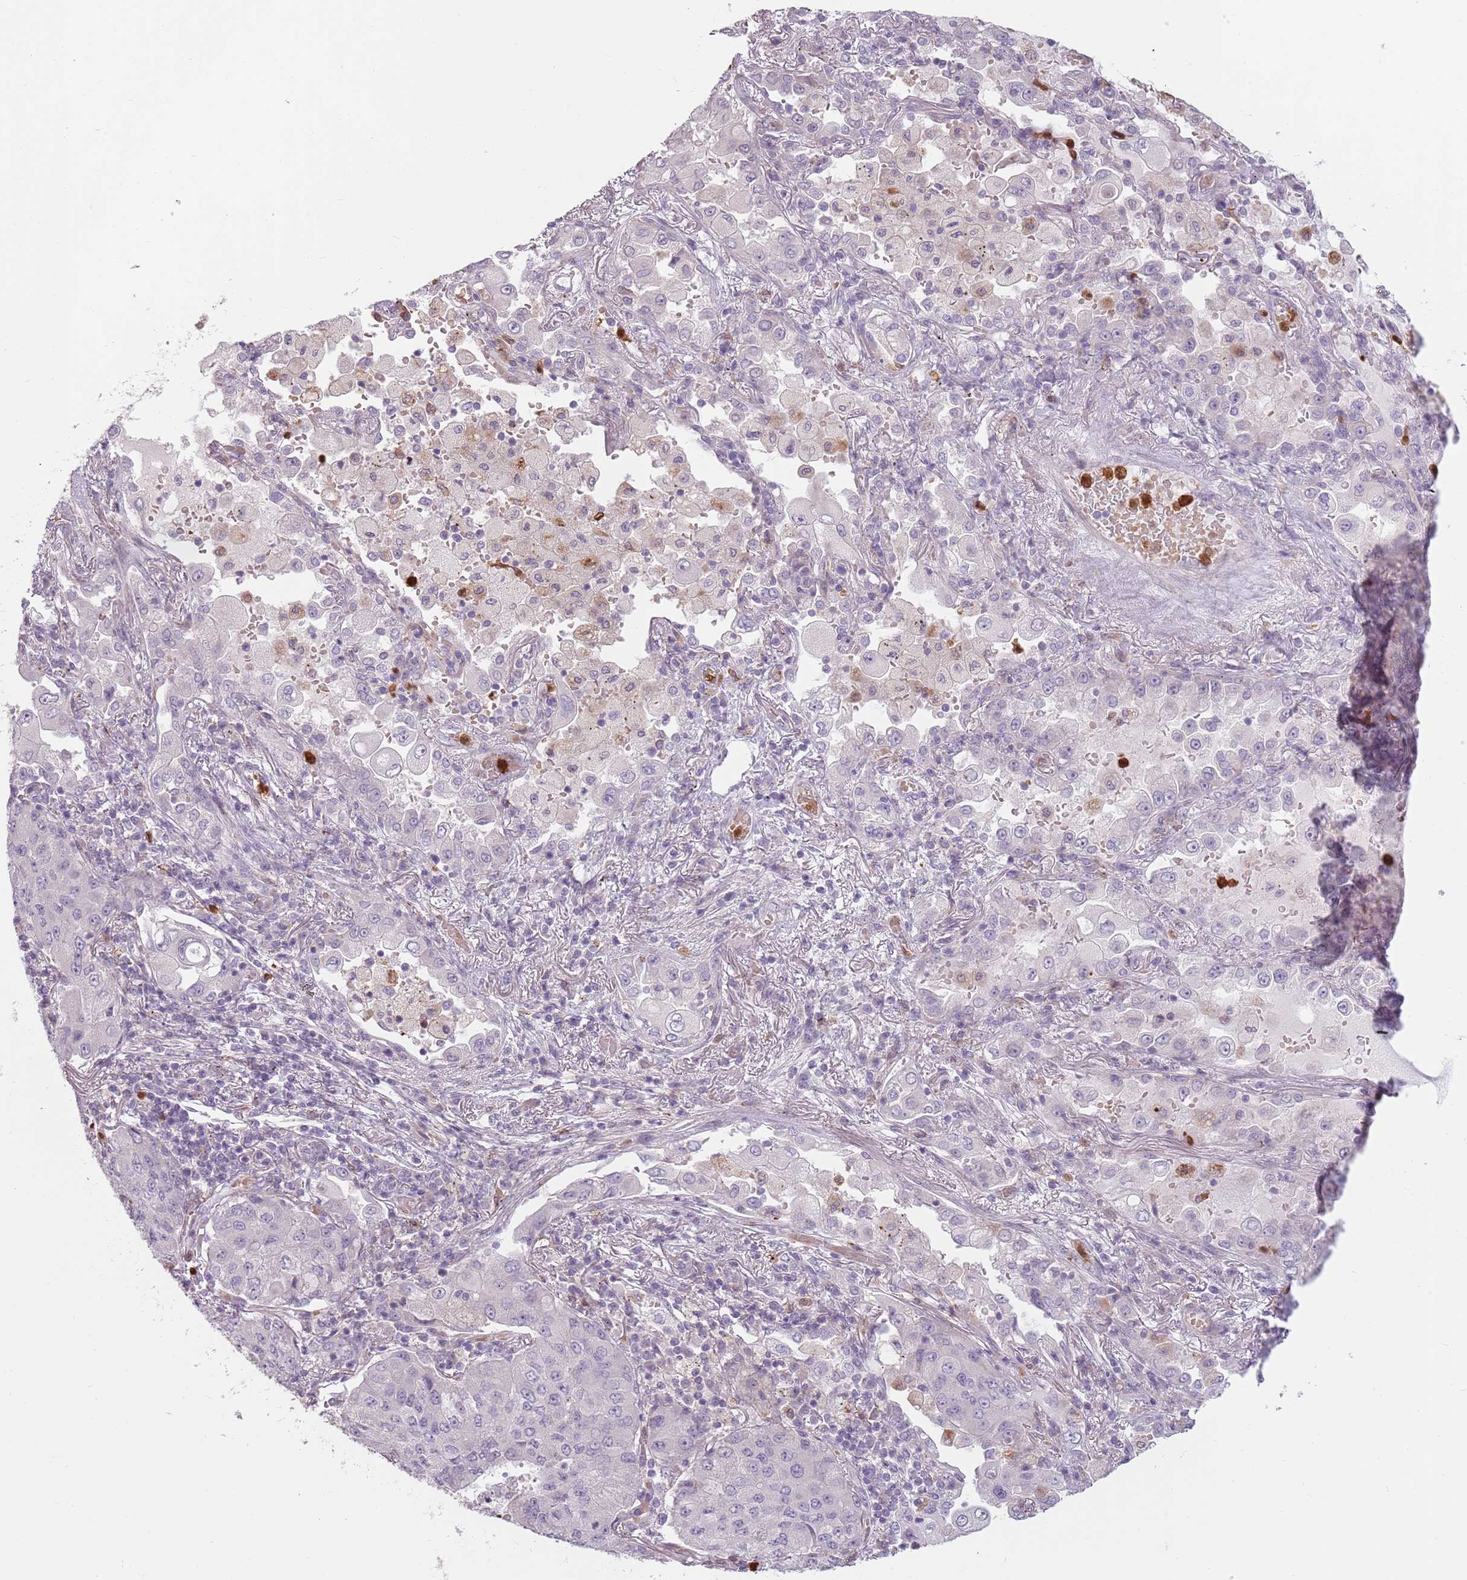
{"staining": {"intensity": "negative", "quantity": "none", "location": "none"}, "tissue": "lung cancer", "cell_type": "Tumor cells", "image_type": "cancer", "snomed": [{"axis": "morphology", "description": "Squamous cell carcinoma, NOS"}, {"axis": "topography", "description": "Lung"}], "caption": "Tumor cells are negative for protein expression in human lung squamous cell carcinoma.", "gene": "SPAG4", "patient": {"sex": "male", "age": 74}}